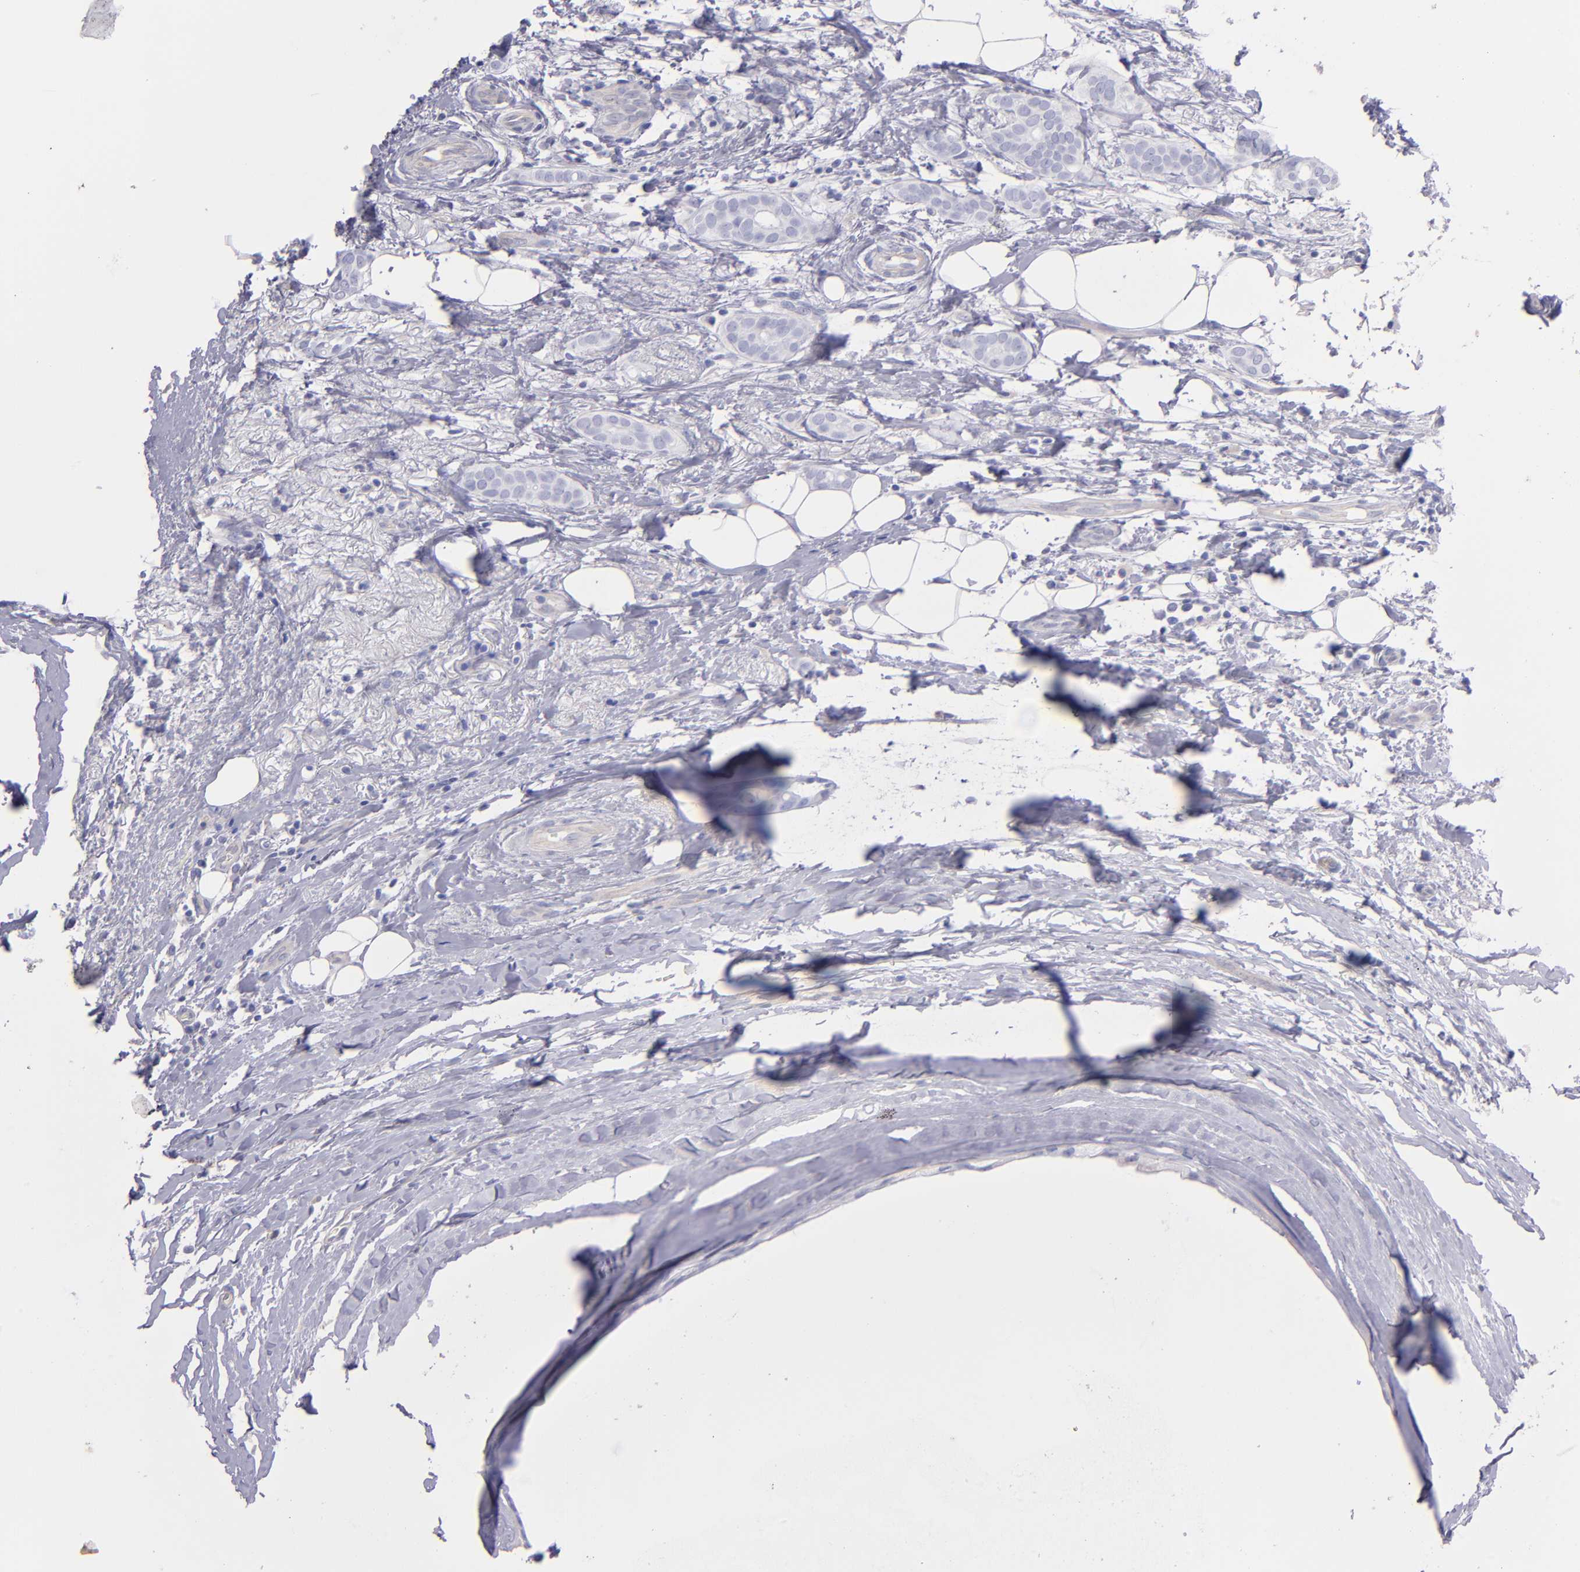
{"staining": {"intensity": "negative", "quantity": "none", "location": "none"}, "tissue": "breast cancer", "cell_type": "Tumor cells", "image_type": "cancer", "snomed": [{"axis": "morphology", "description": "Duct carcinoma"}, {"axis": "topography", "description": "Breast"}], "caption": "Tumor cells show no significant protein positivity in breast cancer (invasive ductal carcinoma).", "gene": "TG", "patient": {"sex": "female", "age": 54}}